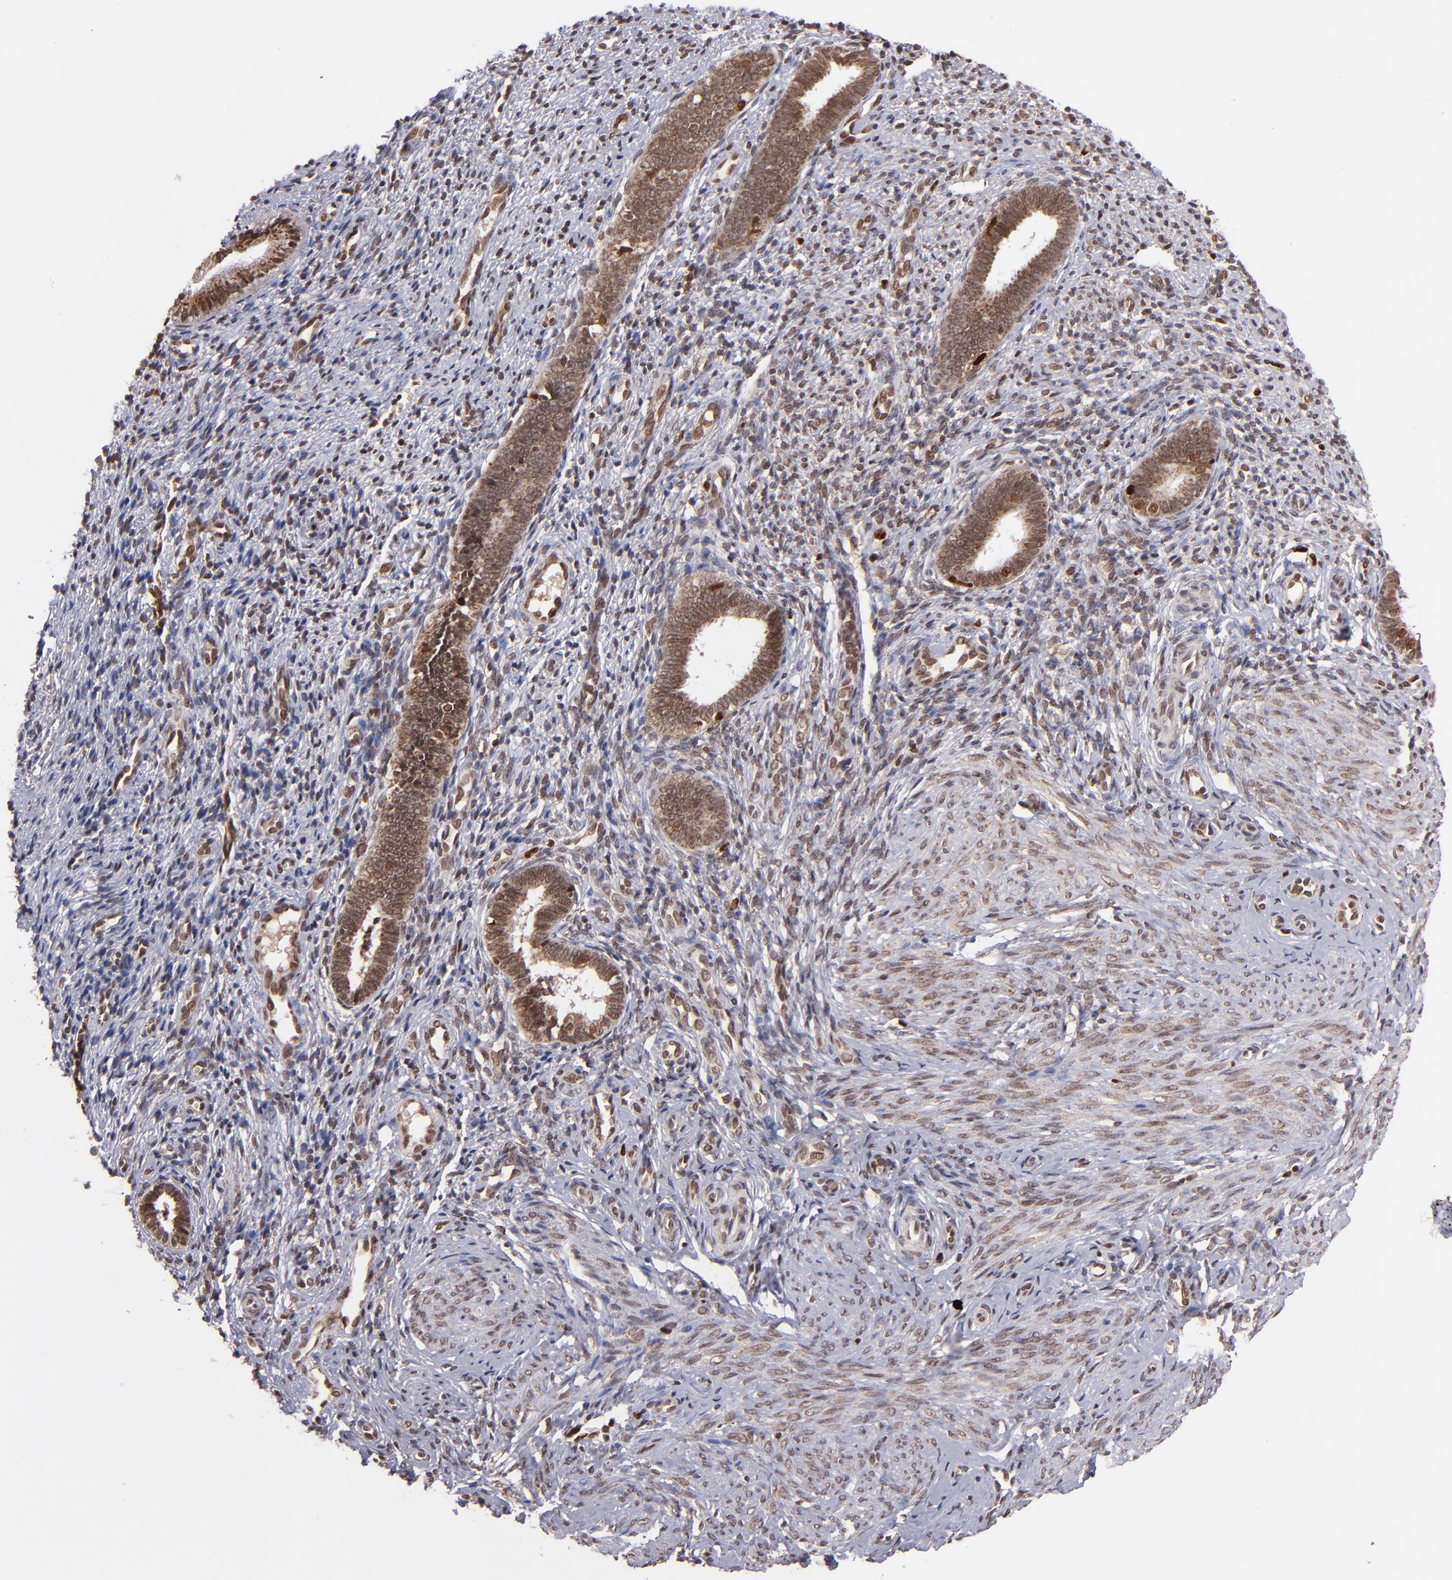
{"staining": {"intensity": "weak", "quantity": "25%-75%", "location": "nuclear"}, "tissue": "endometrium", "cell_type": "Cells in endometrial stroma", "image_type": "normal", "snomed": [{"axis": "morphology", "description": "Normal tissue, NOS"}, {"axis": "topography", "description": "Endometrium"}], "caption": "Immunohistochemical staining of normal human endometrium exhibits low levels of weak nuclear staining in about 25%-75% of cells in endometrial stroma. Nuclei are stained in blue.", "gene": "TOP1MT", "patient": {"sex": "female", "age": 27}}